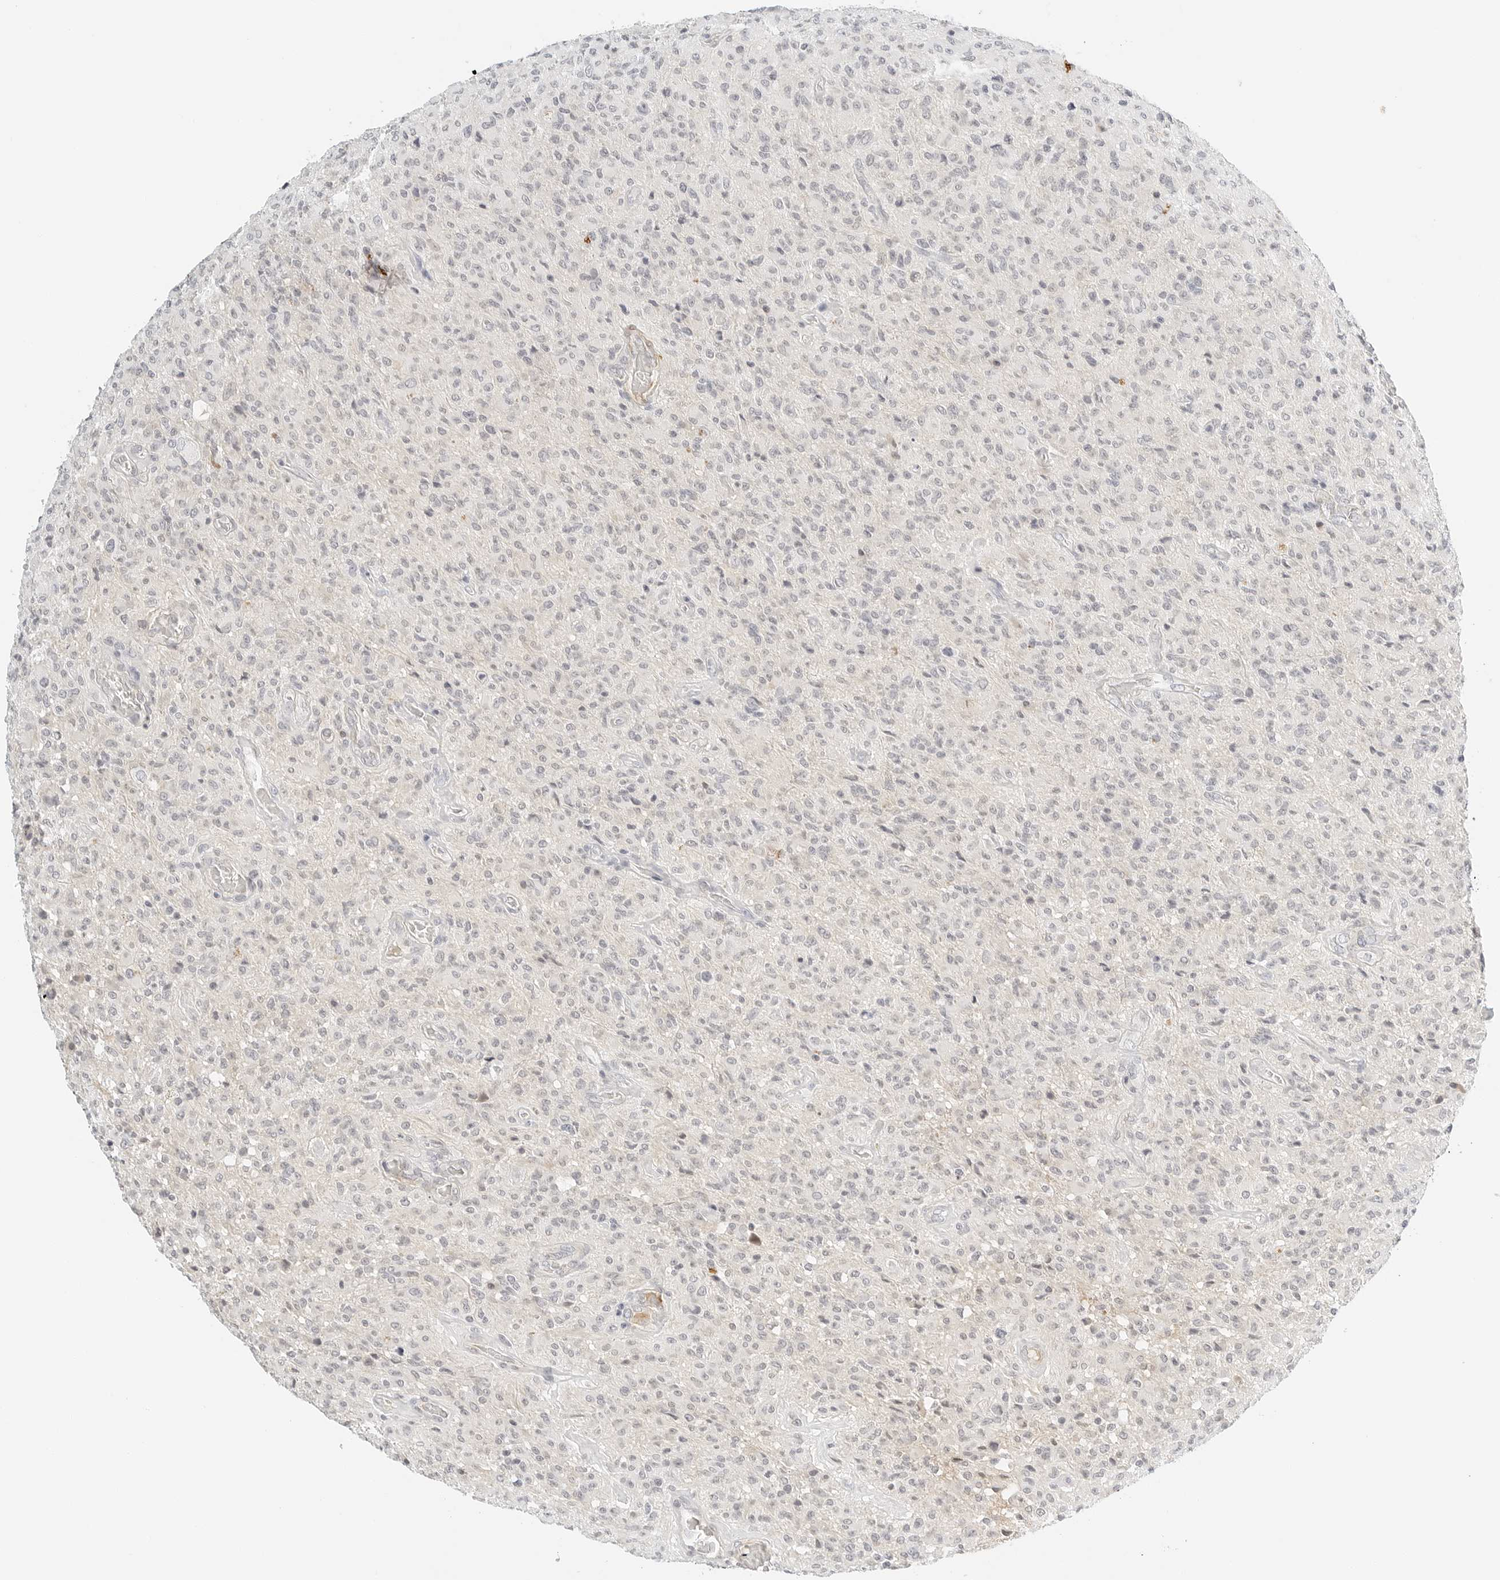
{"staining": {"intensity": "negative", "quantity": "none", "location": "none"}, "tissue": "glioma", "cell_type": "Tumor cells", "image_type": "cancer", "snomed": [{"axis": "morphology", "description": "Glioma, malignant, High grade"}, {"axis": "topography", "description": "Brain"}], "caption": "A high-resolution image shows IHC staining of malignant glioma (high-grade), which exhibits no significant expression in tumor cells.", "gene": "PKDCC", "patient": {"sex": "female", "age": 57}}